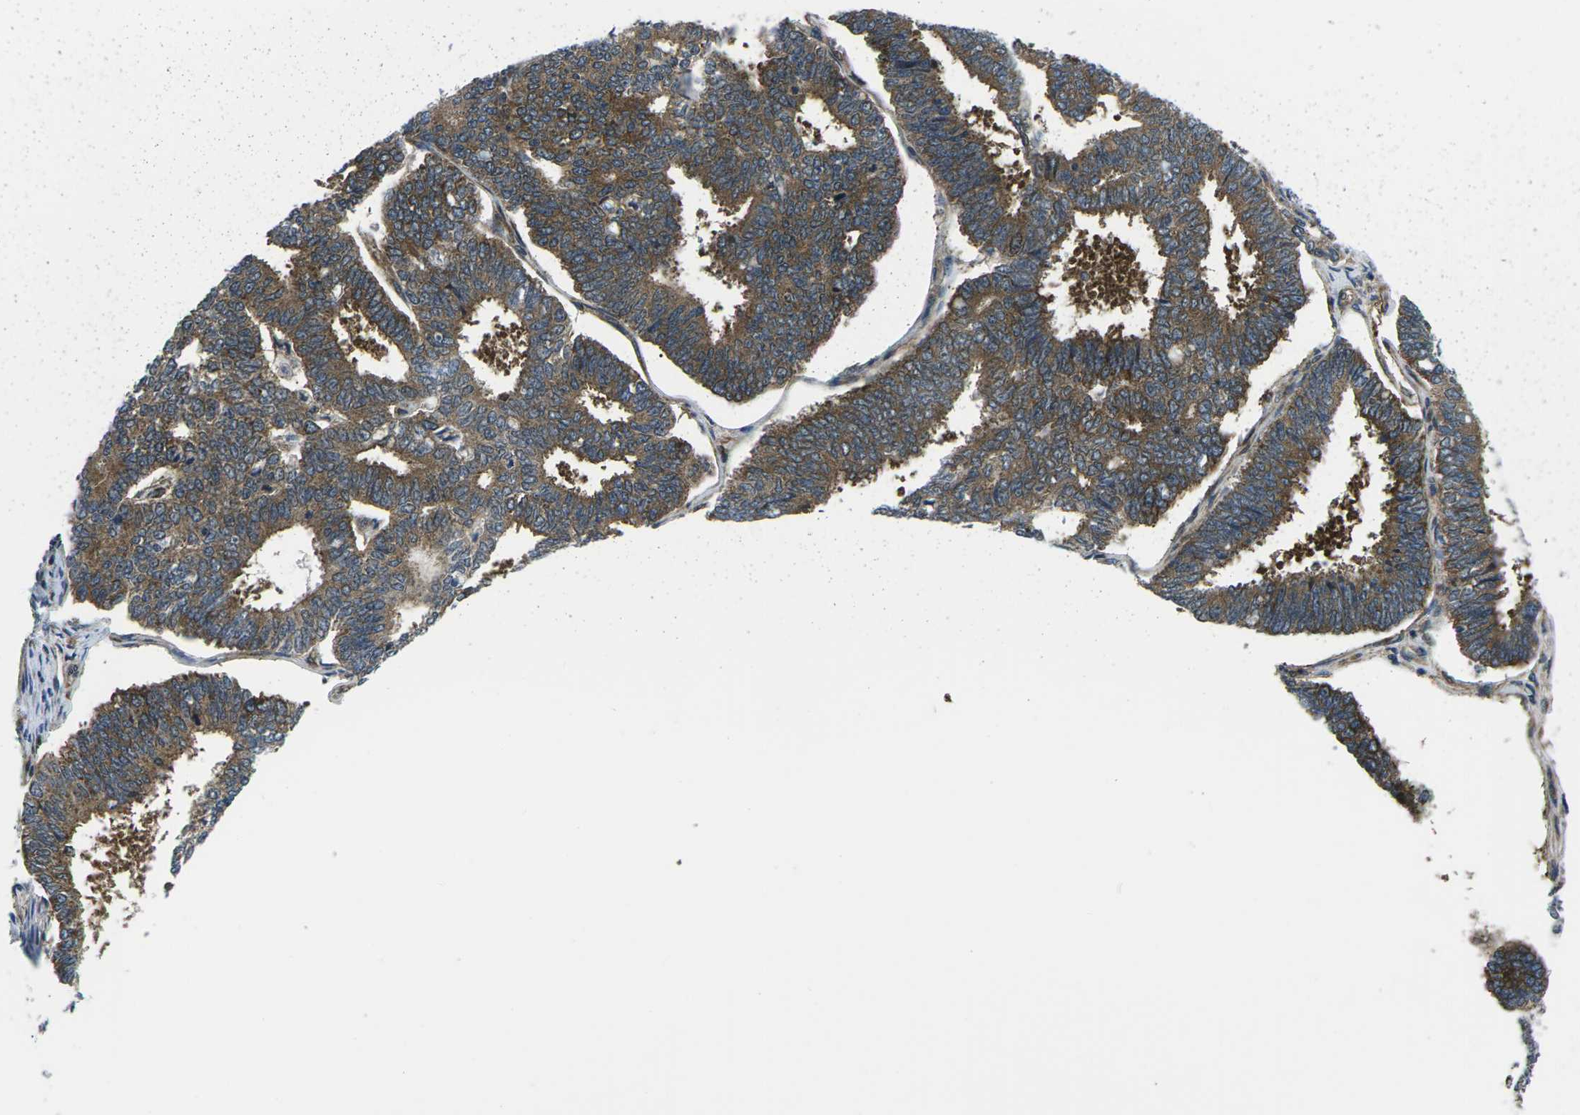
{"staining": {"intensity": "moderate", "quantity": ">75%", "location": "cytoplasmic/membranous"}, "tissue": "endometrial cancer", "cell_type": "Tumor cells", "image_type": "cancer", "snomed": [{"axis": "morphology", "description": "Adenocarcinoma, NOS"}, {"axis": "topography", "description": "Endometrium"}], "caption": "About >75% of tumor cells in endometrial cancer exhibit moderate cytoplasmic/membranous protein expression as visualized by brown immunohistochemical staining.", "gene": "EIF4E", "patient": {"sex": "female", "age": 70}}